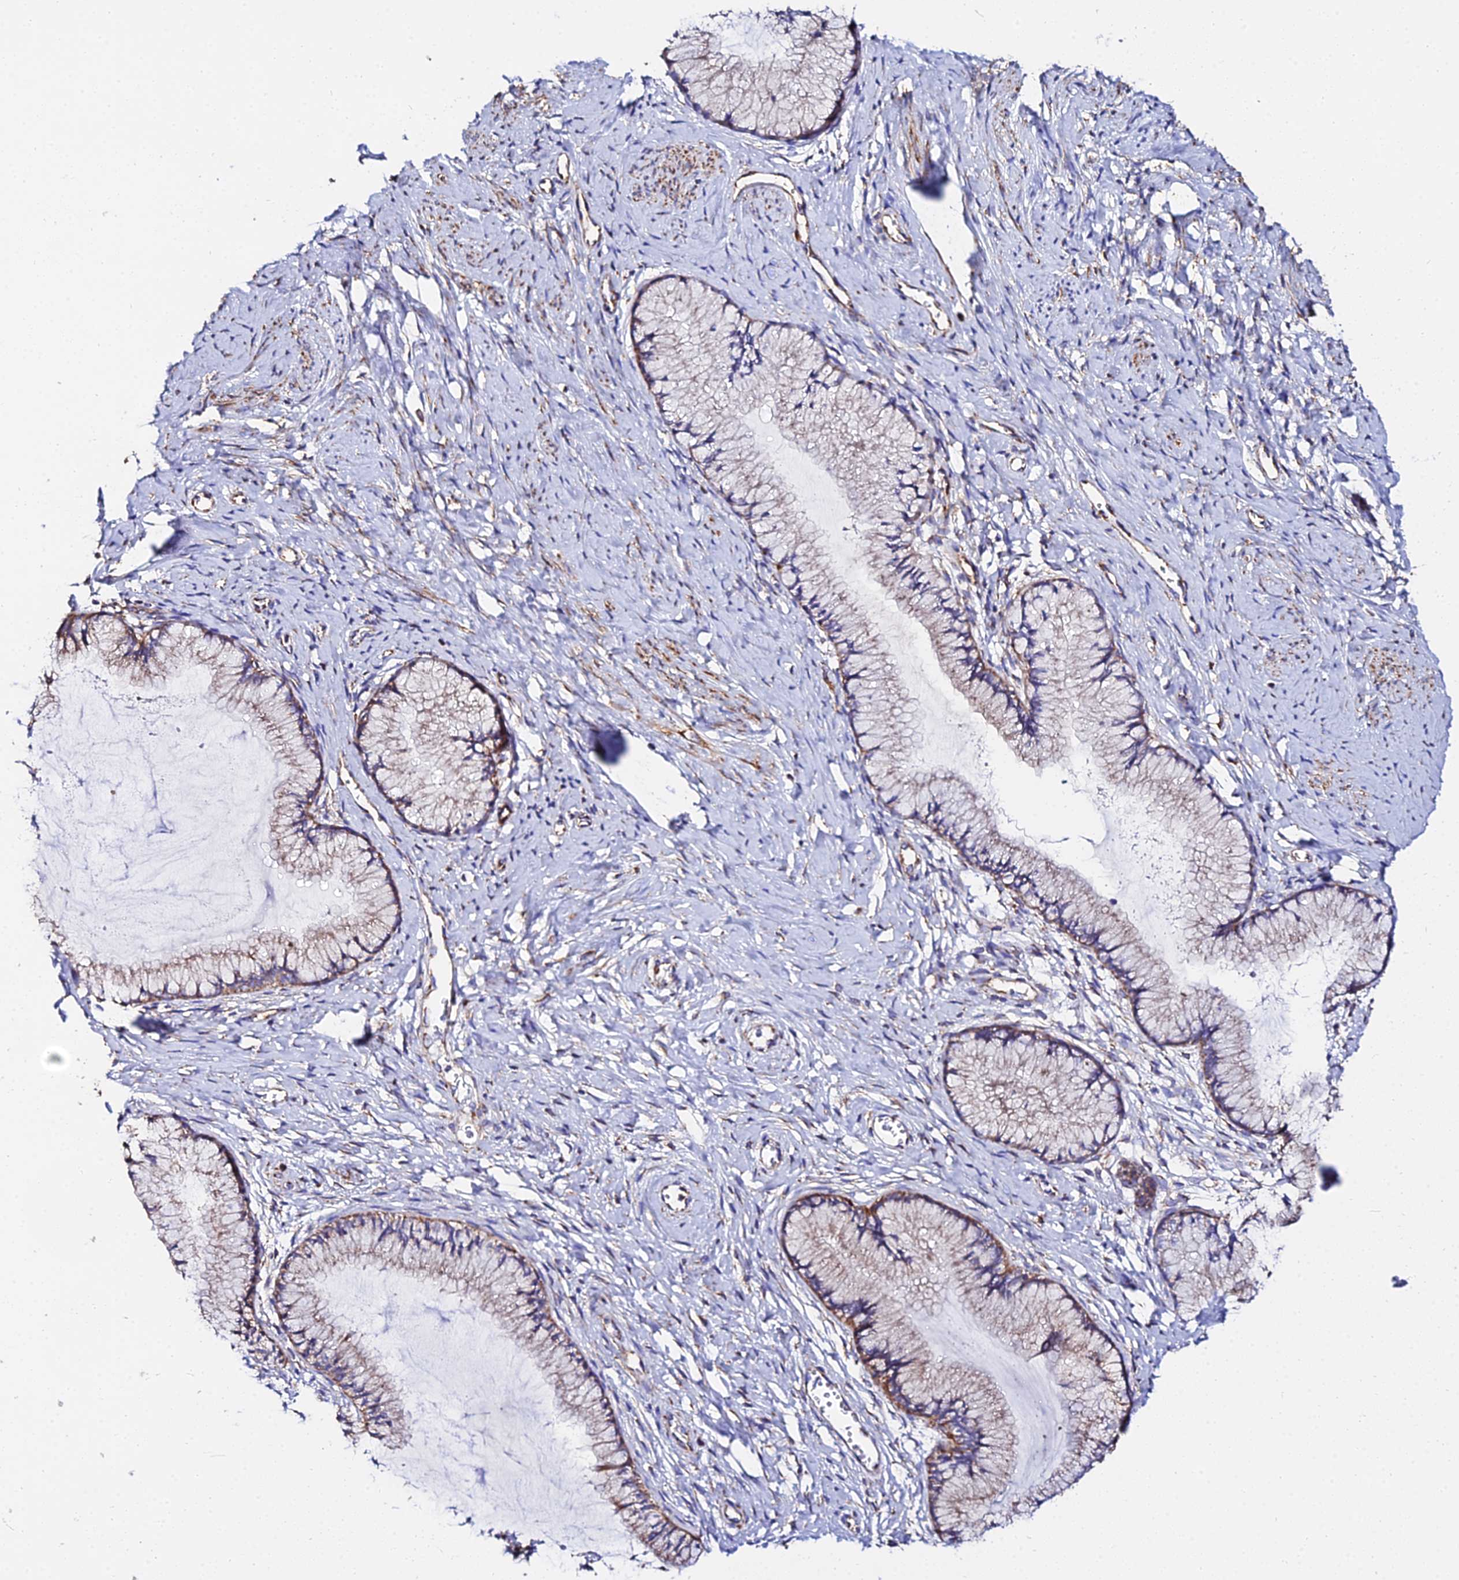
{"staining": {"intensity": "moderate", "quantity": ">75%", "location": "cytoplasmic/membranous"}, "tissue": "cervix", "cell_type": "Glandular cells", "image_type": "normal", "snomed": [{"axis": "morphology", "description": "Normal tissue, NOS"}, {"axis": "topography", "description": "Cervix"}], "caption": "Protein expression analysis of unremarkable human cervix reveals moderate cytoplasmic/membranous expression in approximately >75% of glandular cells. (DAB (3,3'-diaminobenzidine) IHC, brown staining for protein, blue staining for nuclei).", "gene": "ZNF573", "patient": {"sex": "female", "age": 42}}